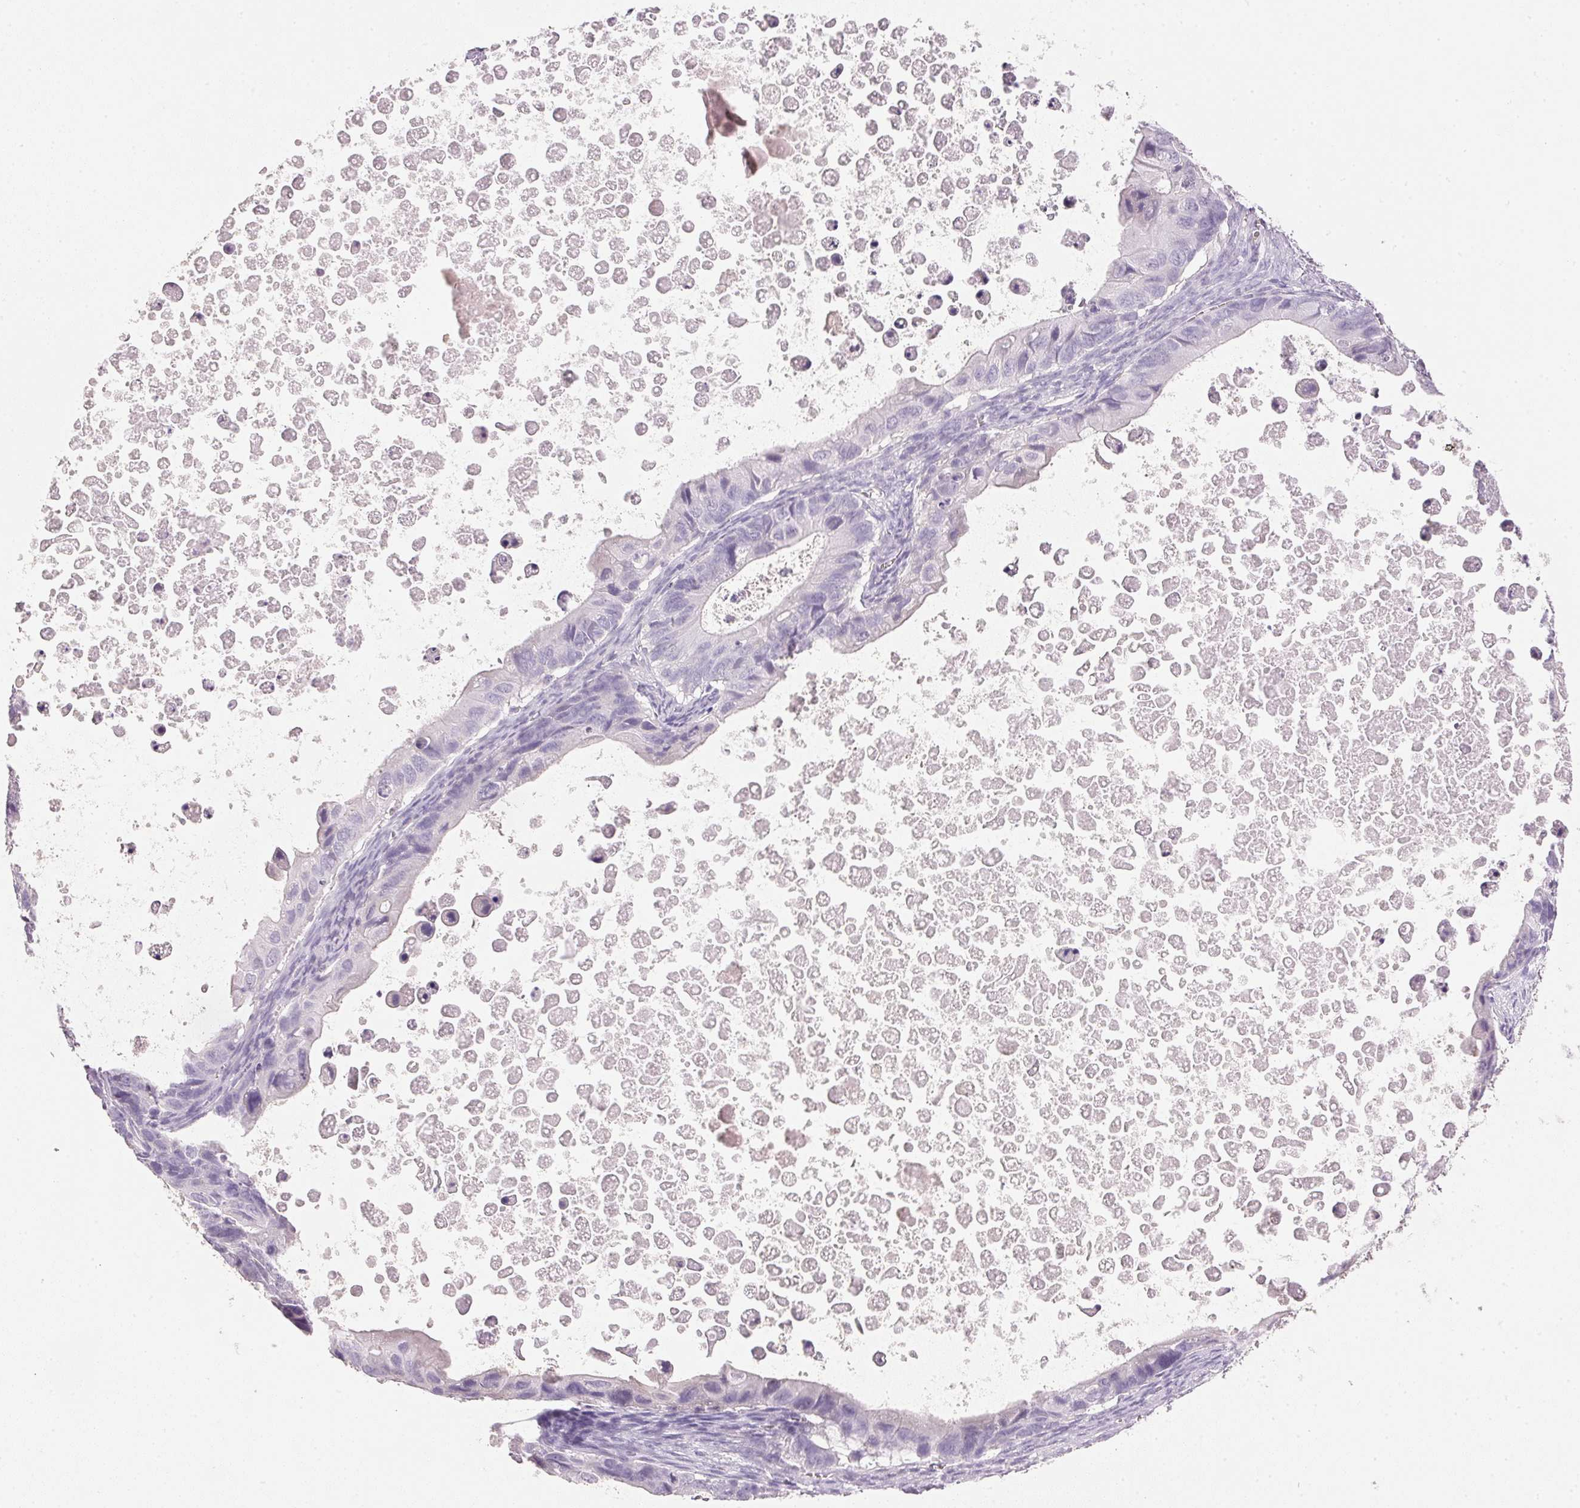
{"staining": {"intensity": "negative", "quantity": "none", "location": "none"}, "tissue": "ovarian cancer", "cell_type": "Tumor cells", "image_type": "cancer", "snomed": [{"axis": "morphology", "description": "Cystadenocarcinoma, mucinous, NOS"}, {"axis": "topography", "description": "Ovary"}], "caption": "Human ovarian cancer stained for a protein using immunohistochemistry (IHC) displays no positivity in tumor cells.", "gene": "IGFBP1", "patient": {"sex": "female", "age": 64}}